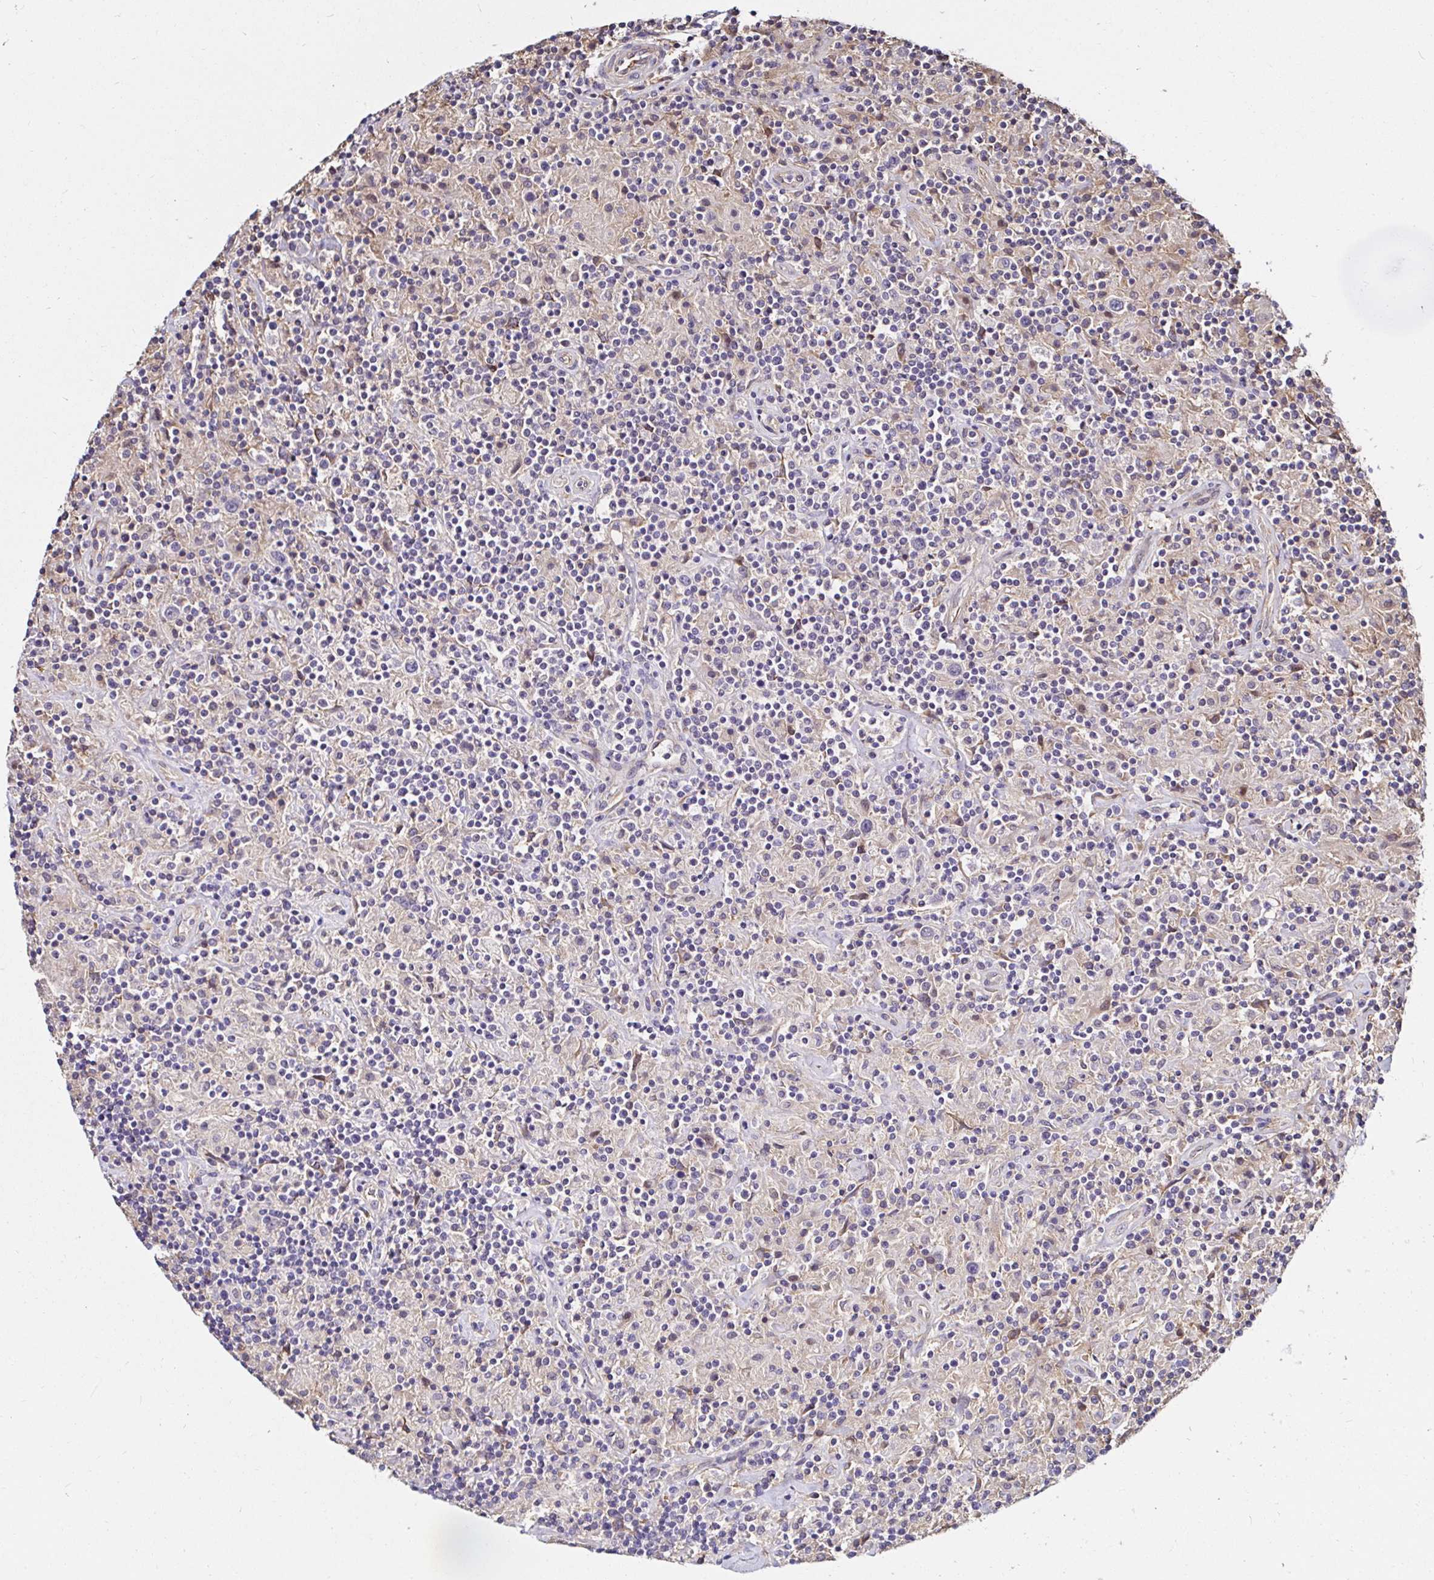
{"staining": {"intensity": "negative", "quantity": "none", "location": "none"}, "tissue": "lymphoma", "cell_type": "Tumor cells", "image_type": "cancer", "snomed": [{"axis": "morphology", "description": "Hodgkin's disease, NOS"}, {"axis": "topography", "description": "Lymph node"}], "caption": "There is no significant expression in tumor cells of Hodgkin's disease.", "gene": "RSRP1", "patient": {"sex": "male", "age": 70}}